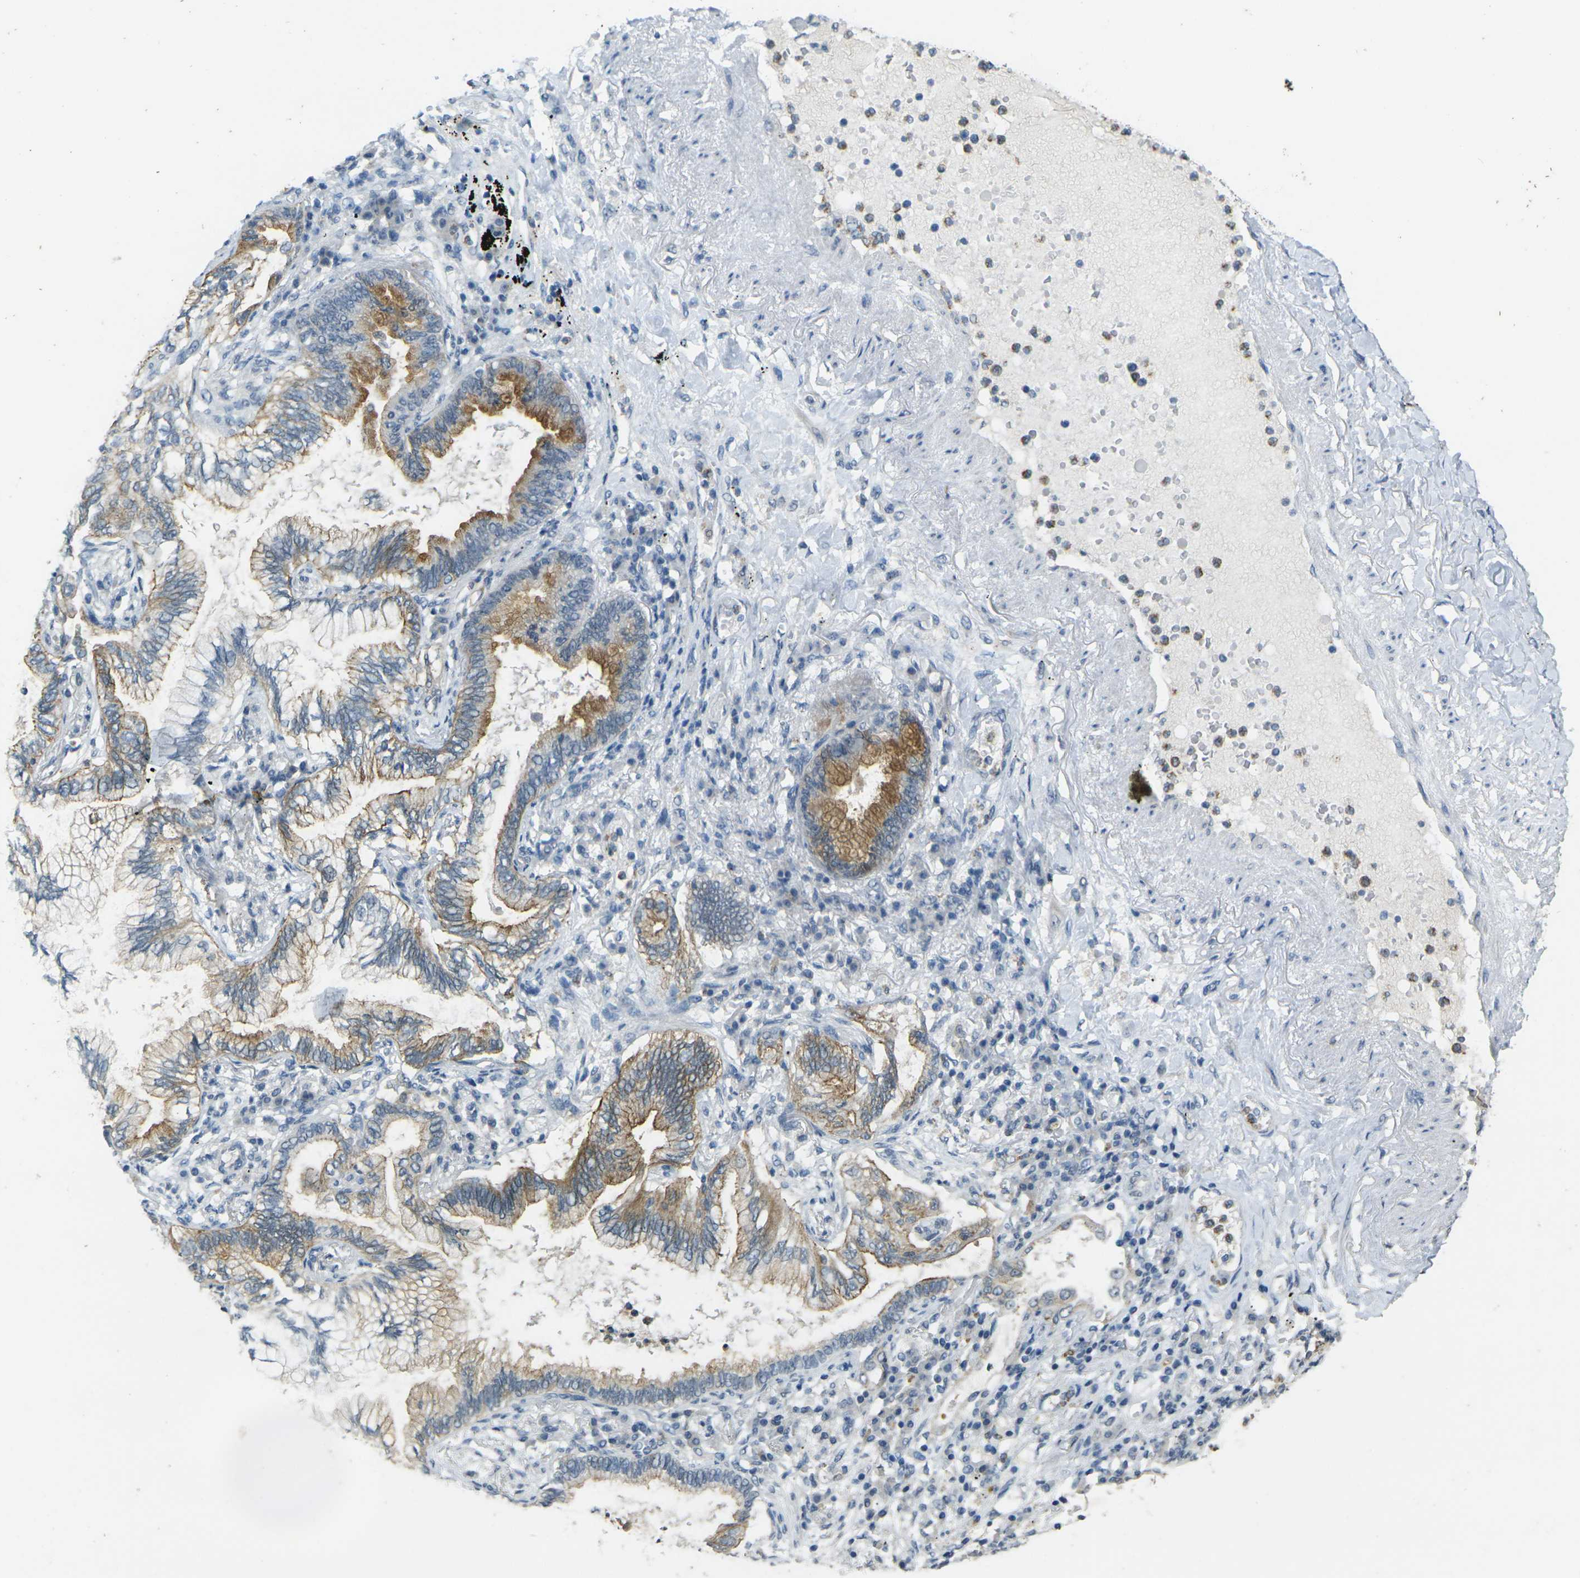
{"staining": {"intensity": "moderate", "quantity": ">75%", "location": "cytoplasmic/membranous"}, "tissue": "lung cancer", "cell_type": "Tumor cells", "image_type": "cancer", "snomed": [{"axis": "morphology", "description": "Normal tissue, NOS"}, {"axis": "morphology", "description": "Adenocarcinoma, NOS"}, {"axis": "topography", "description": "Bronchus"}, {"axis": "topography", "description": "Lung"}], "caption": "A medium amount of moderate cytoplasmic/membranous positivity is appreciated in about >75% of tumor cells in lung cancer tissue. Using DAB (brown) and hematoxylin (blue) stains, captured at high magnification using brightfield microscopy.", "gene": "SPTBN2", "patient": {"sex": "female", "age": 70}}